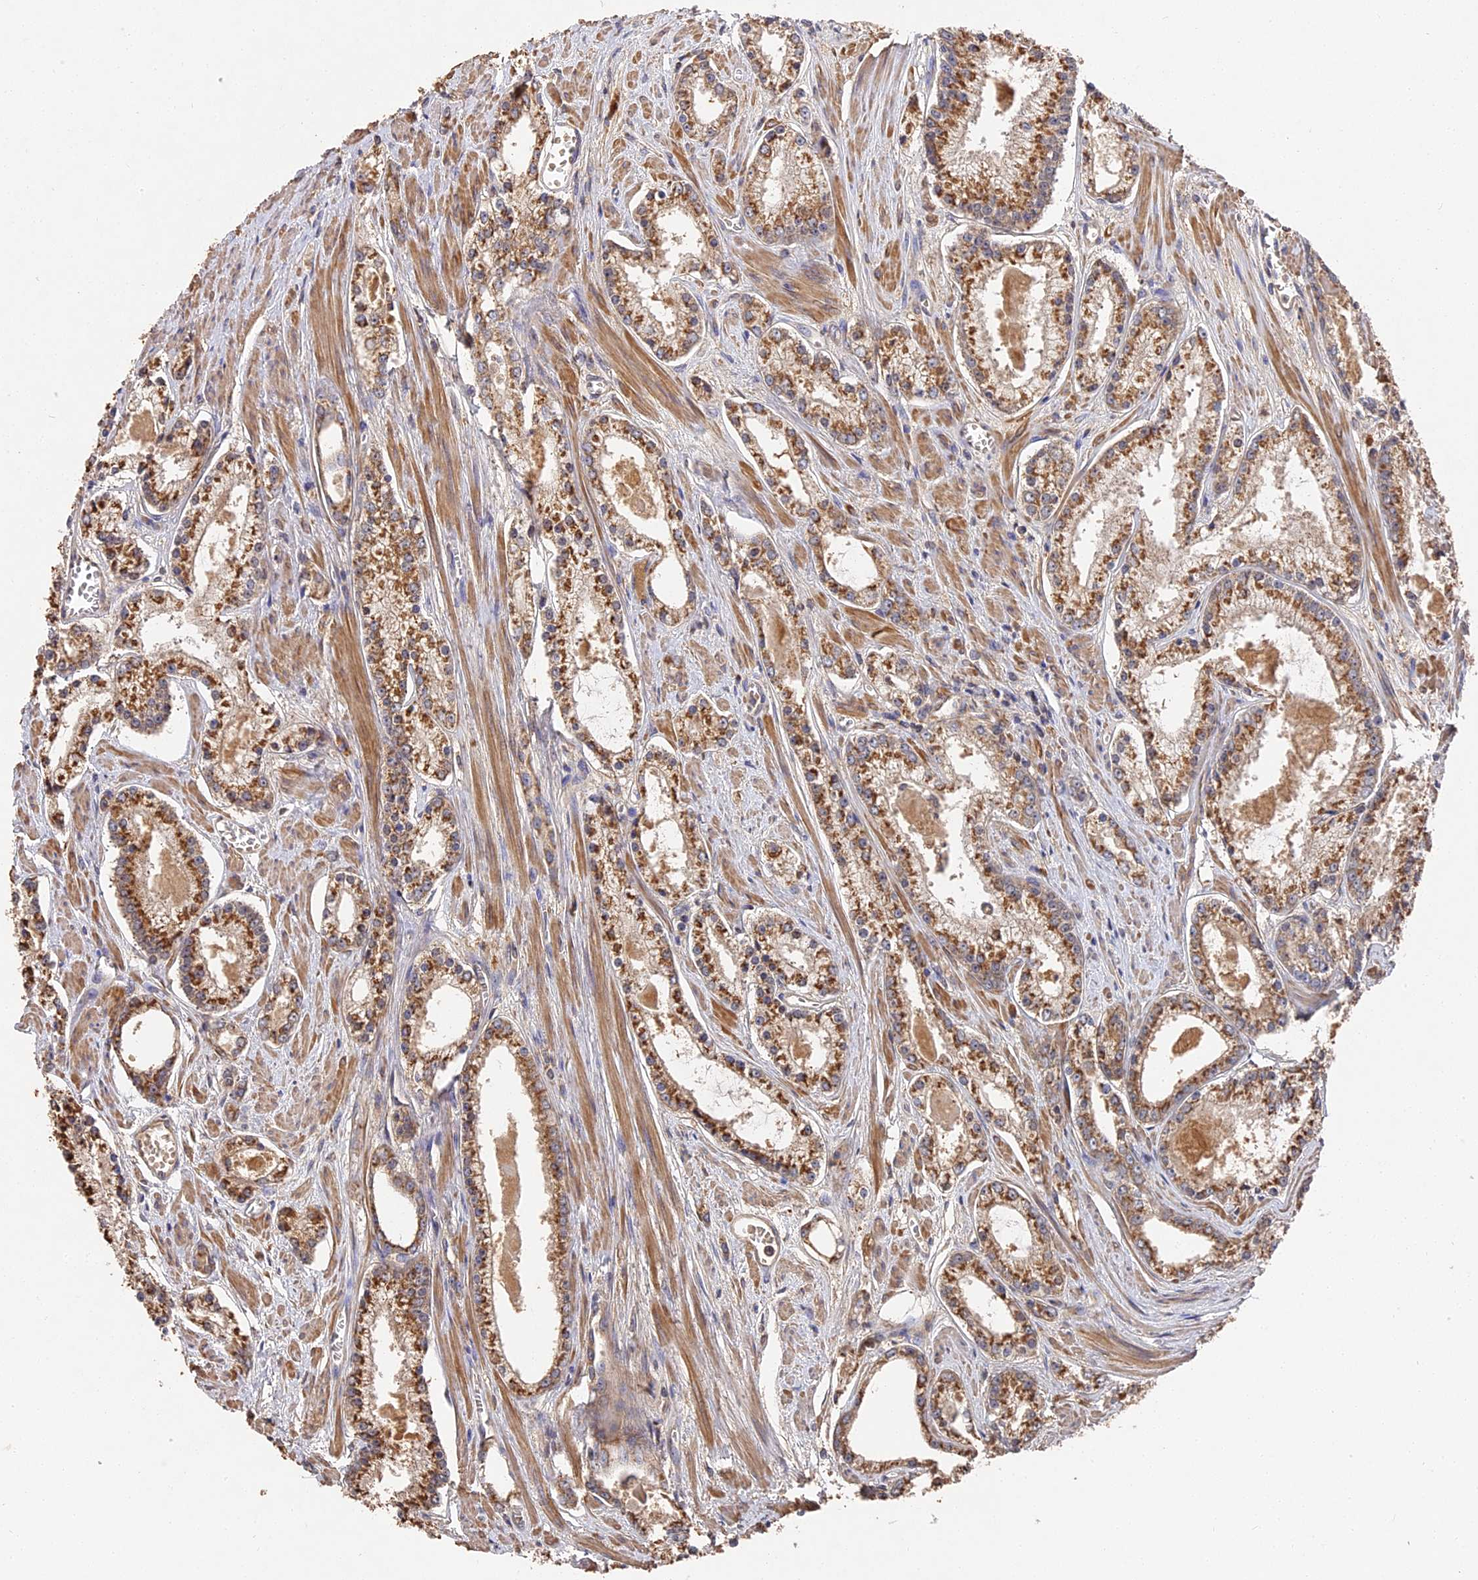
{"staining": {"intensity": "moderate", "quantity": ">75%", "location": "cytoplasmic/membranous"}, "tissue": "prostate cancer", "cell_type": "Tumor cells", "image_type": "cancer", "snomed": [{"axis": "morphology", "description": "Adenocarcinoma, Low grade"}, {"axis": "topography", "description": "Prostate"}], "caption": "A high-resolution histopathology image shows immunohistochemistry staining of prostate low-grade adenocarcinoma, which exhibits moderate cytoplasmic/membranous staining in about >75% of tumor cells.", "gene": "DHRS11", "patient": {"sex": "male", "age": 54}}